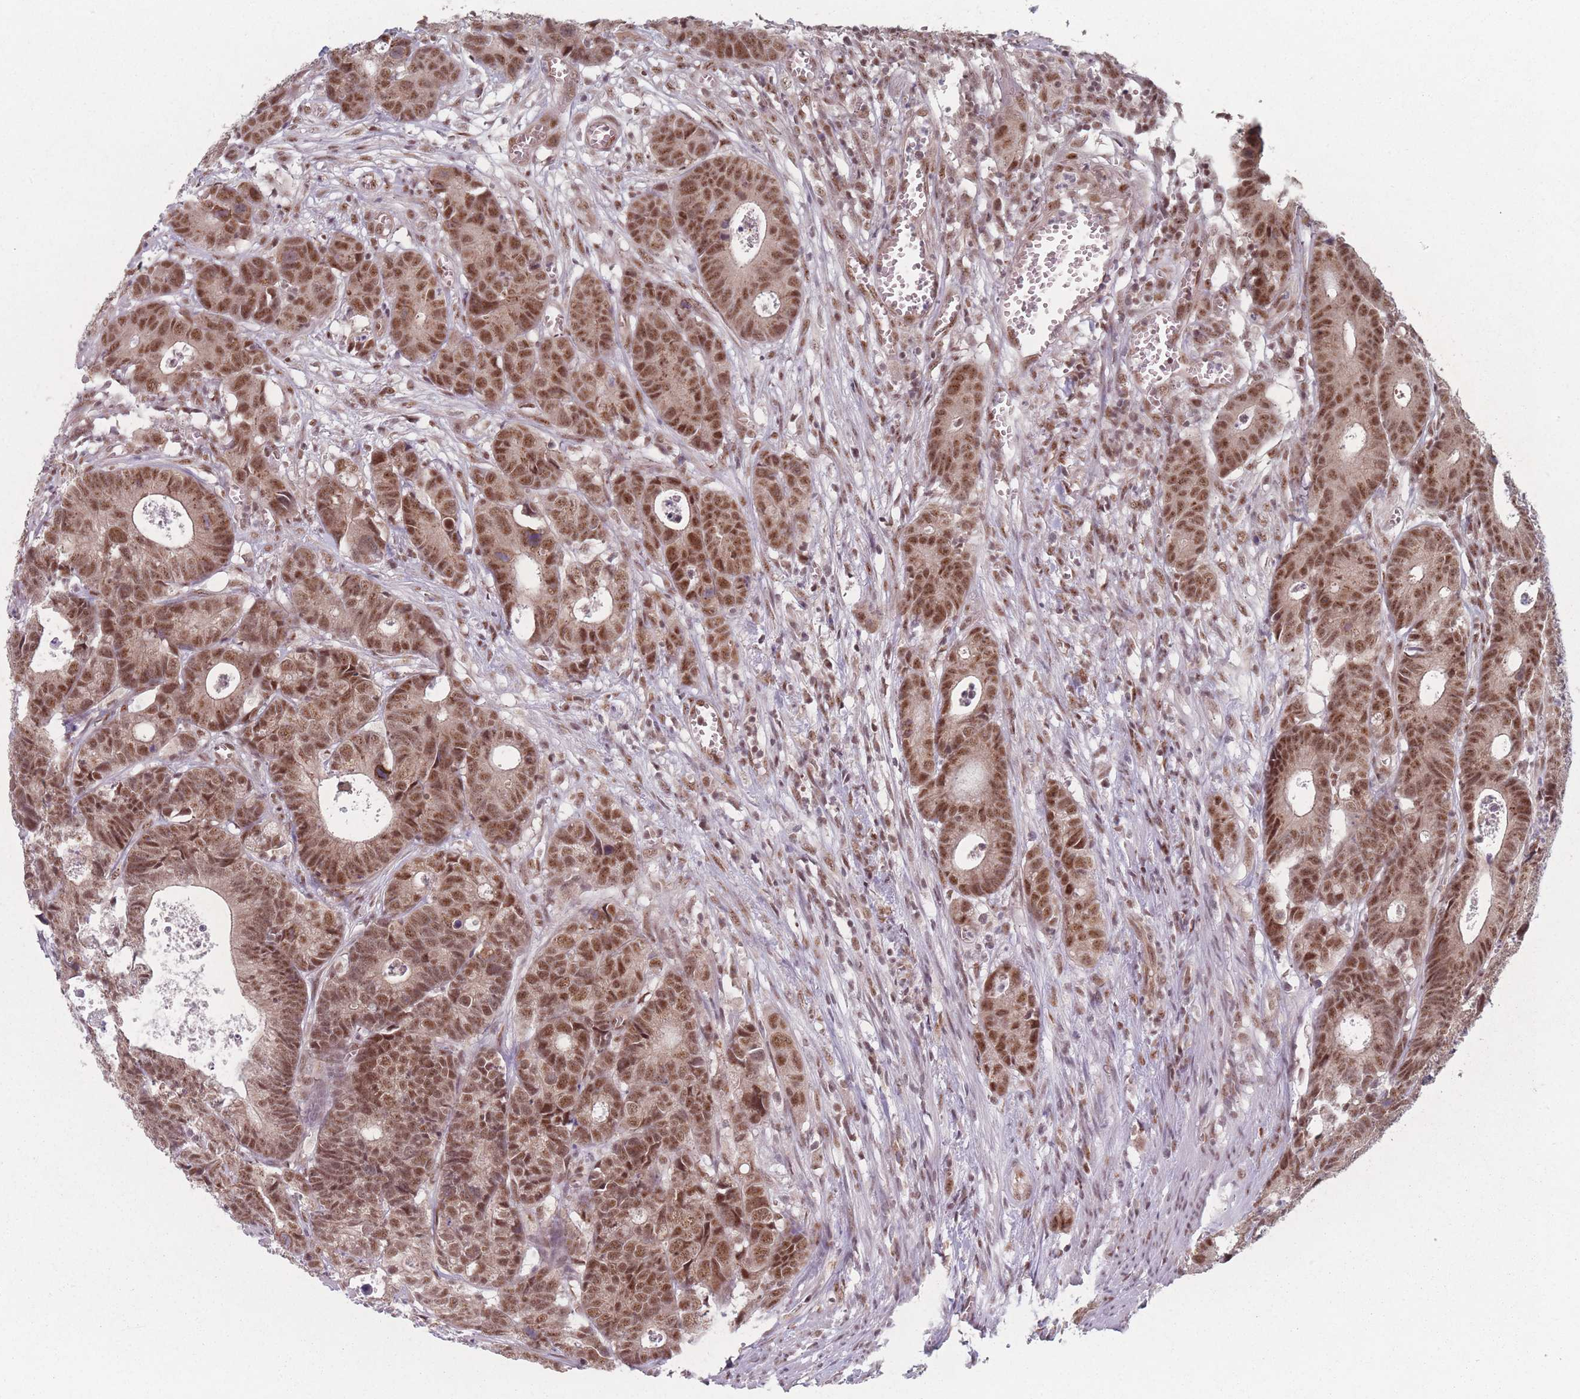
{"staining": {"intensity": "moderate", "quantity": ">75%", "location": "cytoplasmic/membranous,nuclear"}, "tissue": "colorectal cancer", "cell_type": "Tumor cells", "image_type": "cancer", "snomed": [{"axis": "morphology", "description": "Adenocarcinoma, NOS"}, {"axis": "topography", "description": "Colon"}], "caption": "Moderate cytoplasmic/membranous and nuclear protein positivity is seen in approximately >75% of tumor cells in colorectal adenocarcinoma.", "gene": "ZC3H14", "patient": {"sex": "female", "age": 57}}